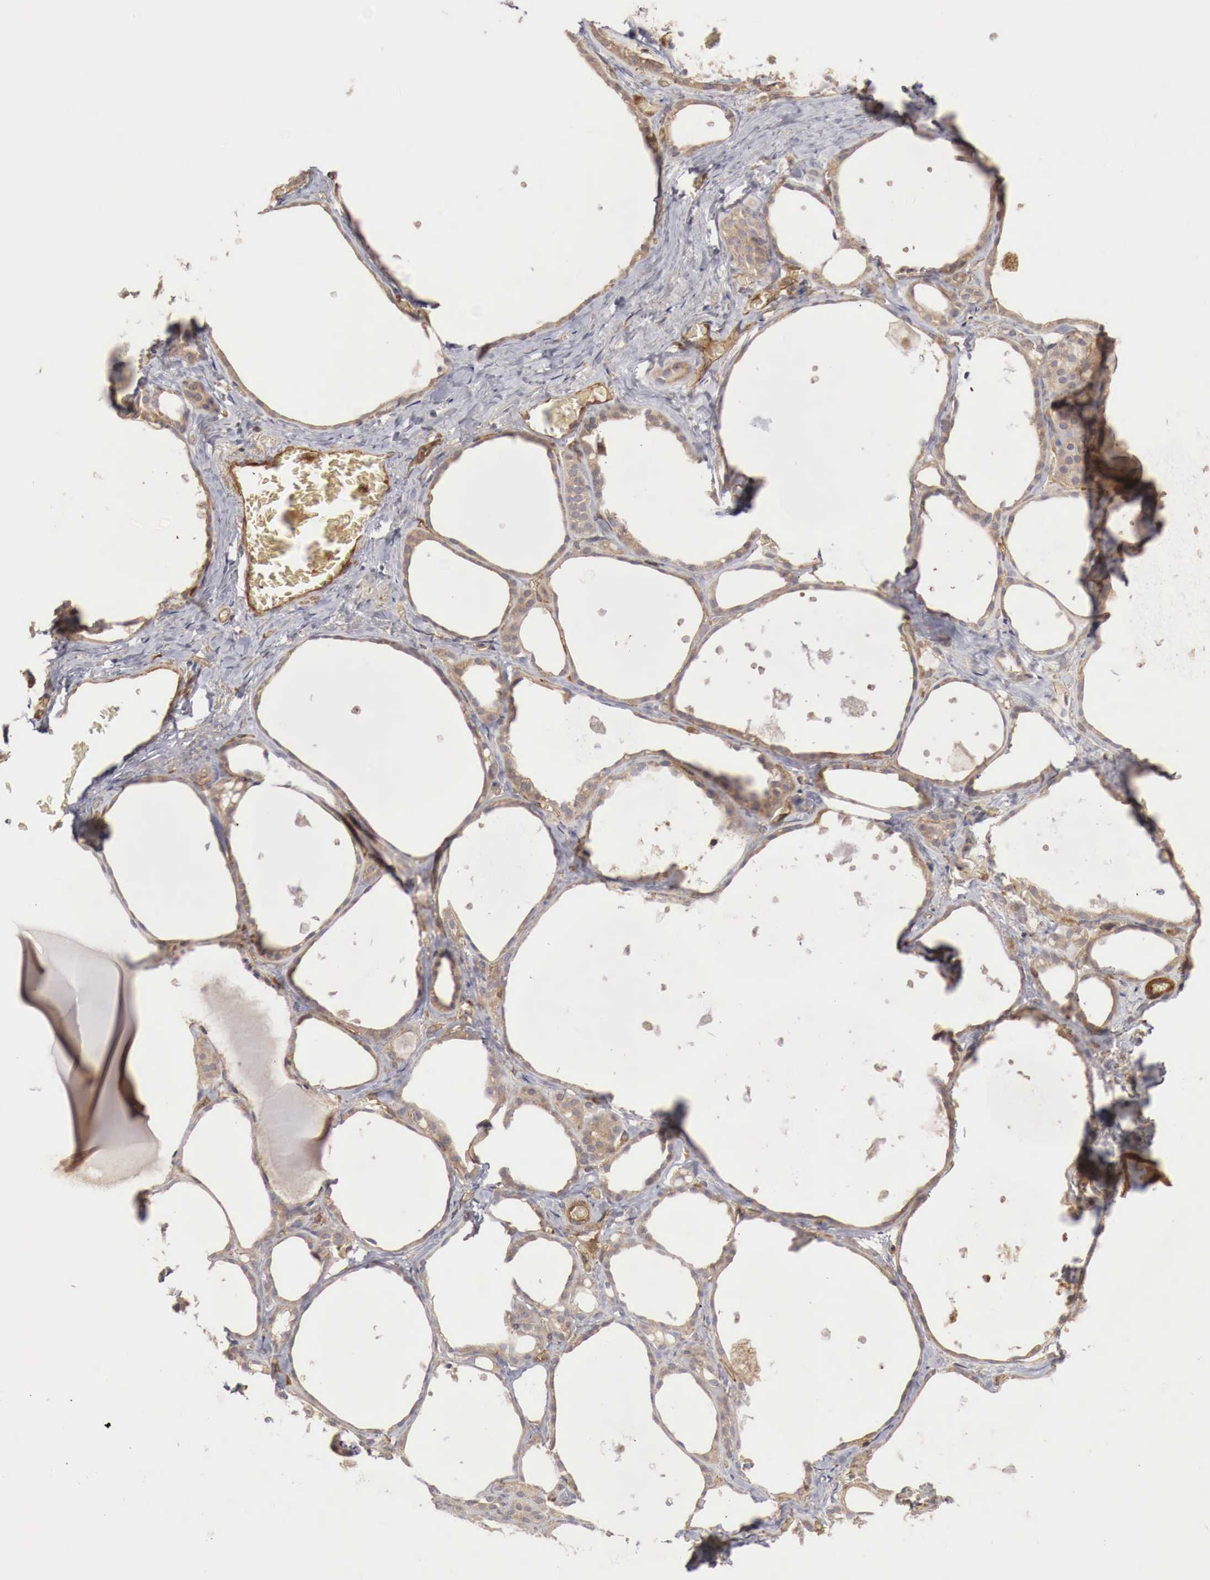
{"staining": {"intensity": "weak", "quantity": ">75%", "location": "cytoplasmic/membranous"}, "tissue": "thyroid gland", "cell_type": "Glandular cells", "image_type": "normal", "snomed": [{"axis": "morphology", "description": "Normal tissue, NOS"}, {"axis": "topography", "description": "Thyroid gland"}], "caption": "Immunohistochemistry of benign human thyroid gland shows low levels of weak cytoplasmic/membranous positivity in about >75% of glandular cells. The staining is performed using DAB brown chromogen to label protein expression. The nuclei are counter-stained blue using hematoxylin.", "gene": "ARMCX4", "patient": {"sex": "male", "age": 76}}